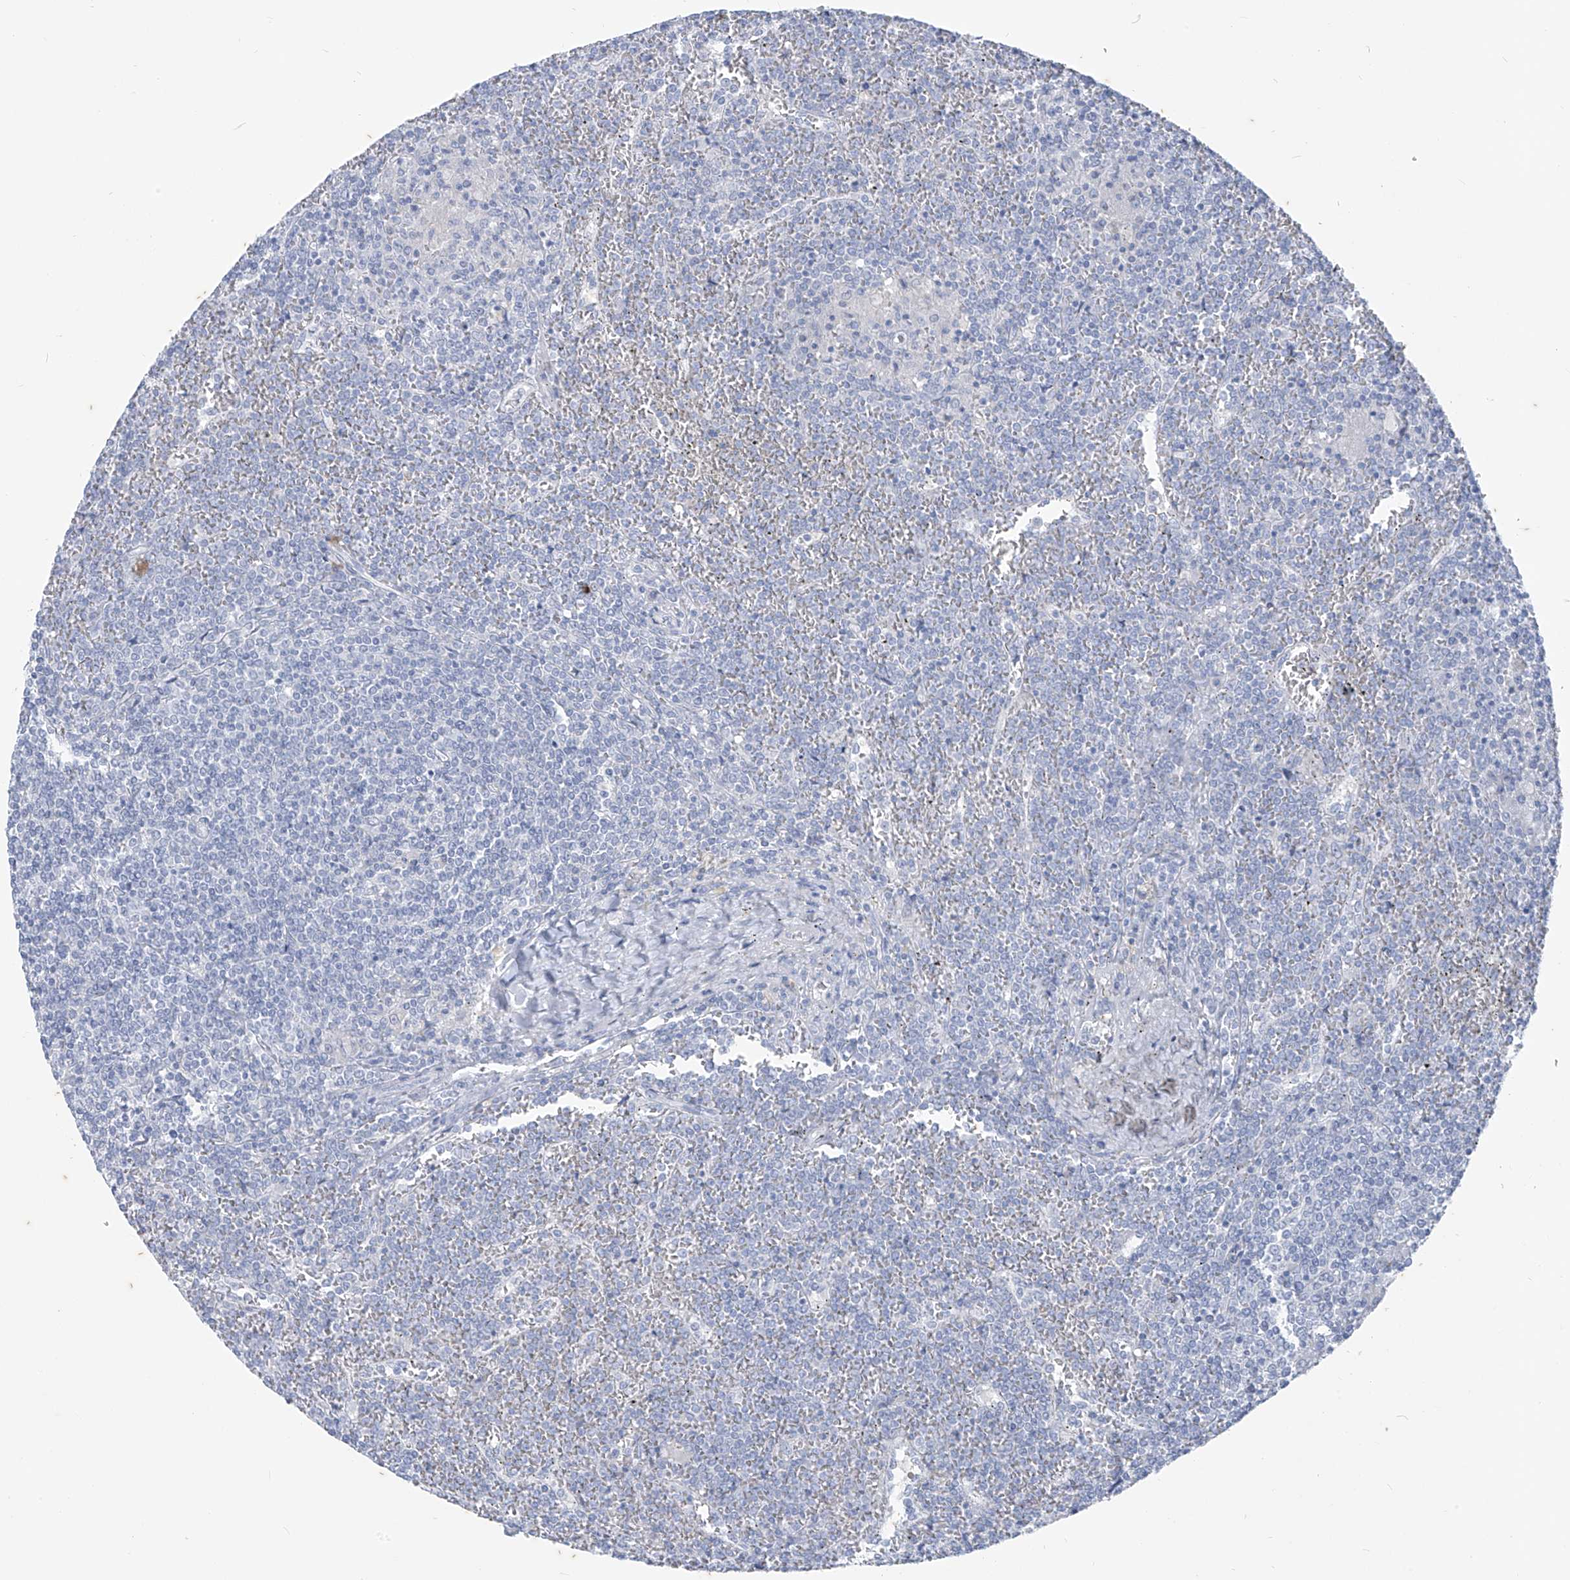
{"staining": {"intensity": "negative", "quantity": "none", "location": "none"}, "tissue": "lymphoma", "cell_type": "Tumor cells", "image_type": "cancer", "snomed": [{"axis": "morphology", "description": "Malignant lymphoma, non-Hodgkin's type, Low grade"}, {"axis": "topography", "description": "Spleen"}], "caption": "DAB immunohistochemical staining of human lymphoma displays no significant expression in tumor cells.", "gene": "CX3CR1", "patient": {"sex": "female", "age": 19}}